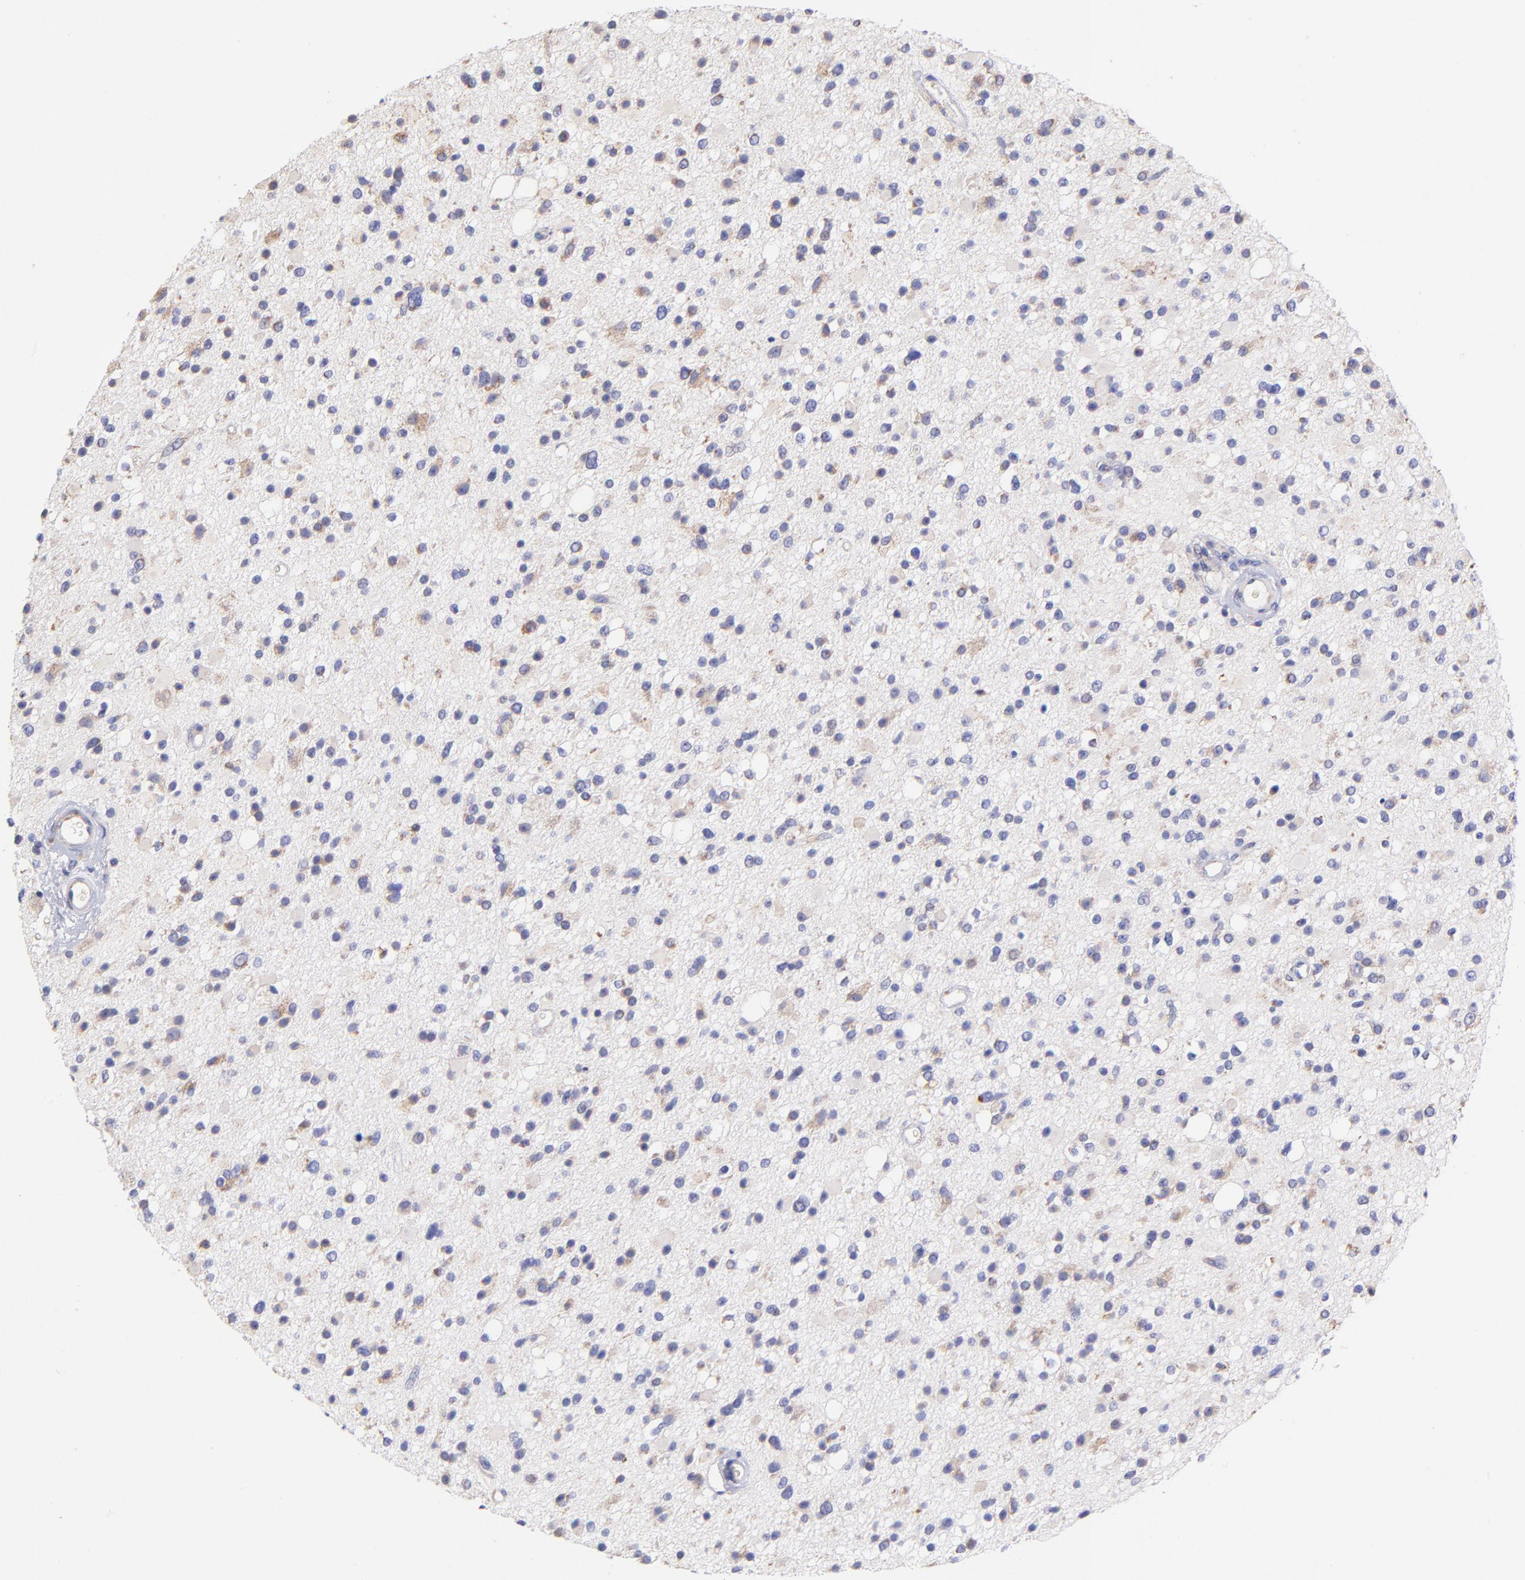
{"staining": {"intensity": "weak", "quantity": "<25%", "location": "cytoplasmic/membranous"}, "tissue": "glioma", "cell_type": "Tumor cells", "image_type": "cancer", "snomed": [{"axis": "morphology", "description": "Glioma, malignant, High grade"}, {"axis": "topography", "description": "Brain"}], "caption": "A high-resolution image shows immunohistochemistry staining of malignant glioma (high-grade), which displays no significant expression in tumor cells.", "gene": "NDUFB7", "patient": {"sex": "male", "age": 33}}